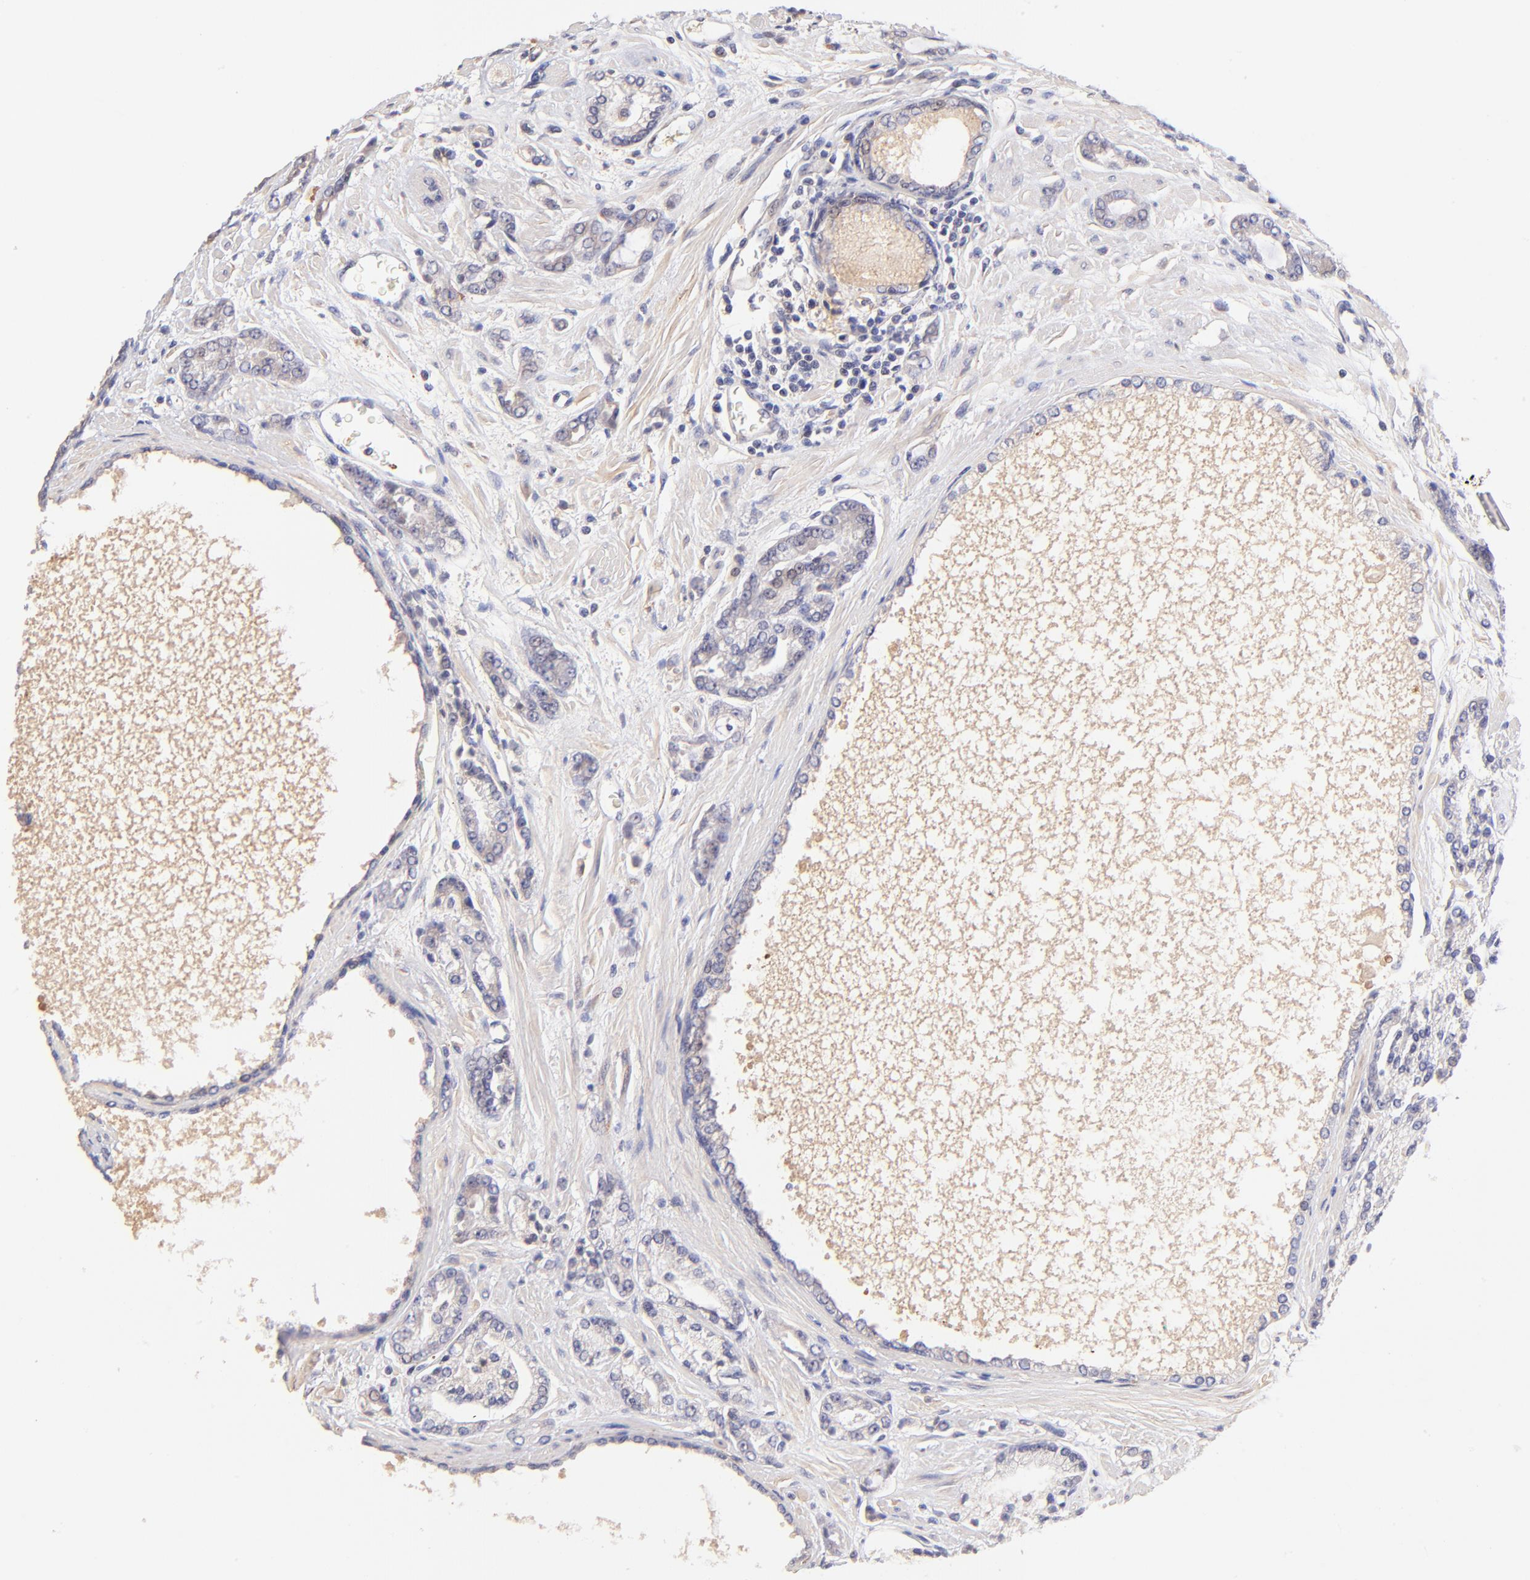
{"staining": {"intensity": "negative", "quantity": "none", "location": "none"}, "tissue": "prostate cancer", "cell_type": "Tumor cells", "image_type": "cancer", "snomed": [{"axis": "morphology", "description": "Adenocarcinoma, High grade"}, {"axis": "topography", "description": "Prostate"}], "caption": "Human prostate cancer (high-grade adenocarcinoma) stained for a protein using immunohistochemistry demonstrates no staining in tumor cells.", "gene": "SPARC", "patient": {"sex": "male", "age": 71}}